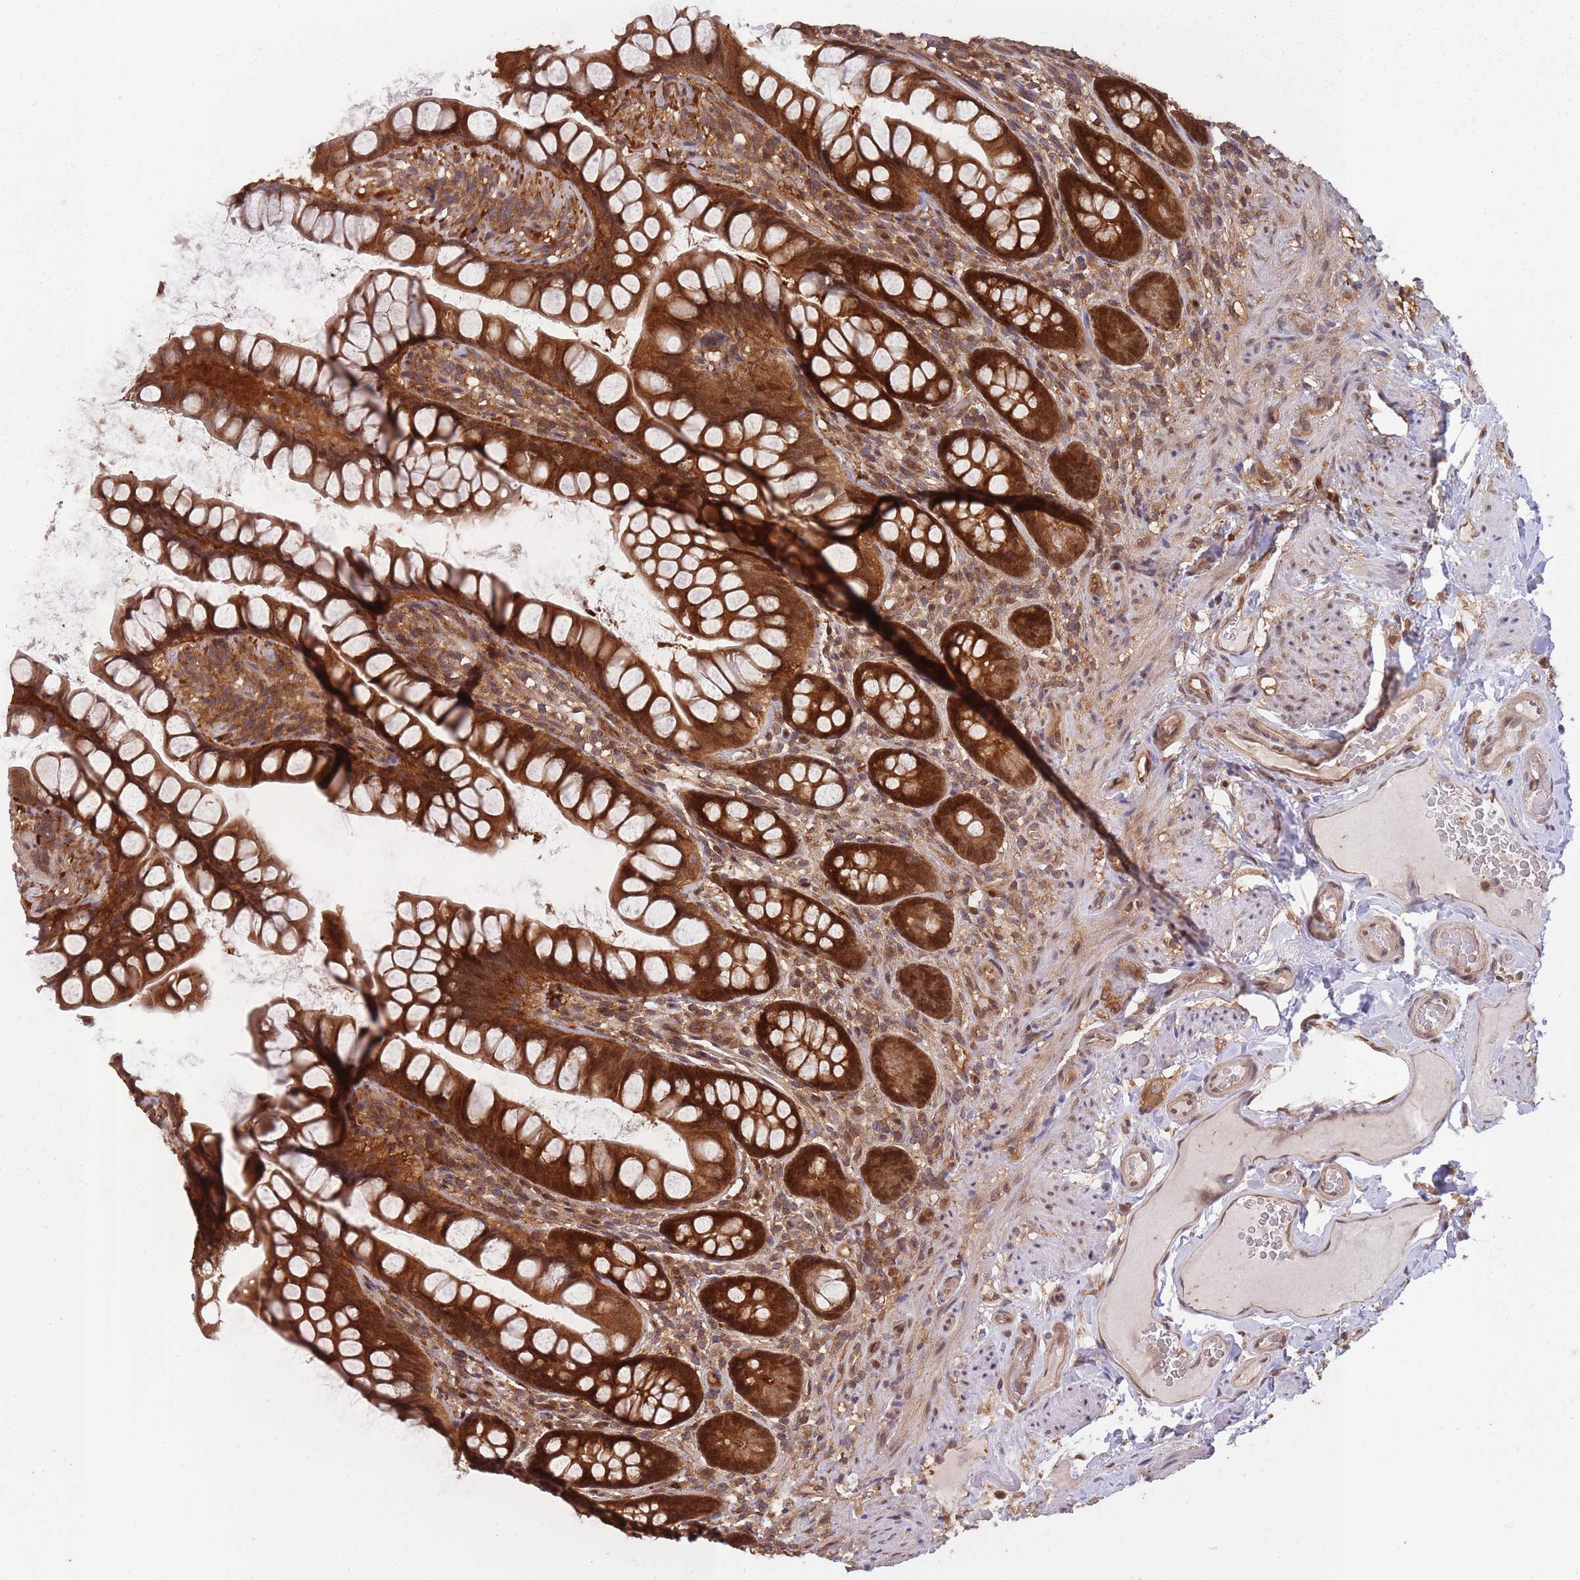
{"staining": {"intensity": "strong", "quantity": ">75%", "location": "cytoplasmic/membranous,nuclear"}, "tissue": "small intestine", "cell_type": "Glandular cells", "image_type": "normal", "snomed": [{"axis": "morphology", "description": "Normal tissue, NOS"}, {"axis": "topography", "description": "Small intestine"}], "caption": "Human small intestine stained for a protein (brown) displays strong cytoplasmic/membranous,nuclear positive staining in approximately >75% of glandular cells.", "gene": "PPP6R3", "patient": {"sex": "male", "age": 70}}